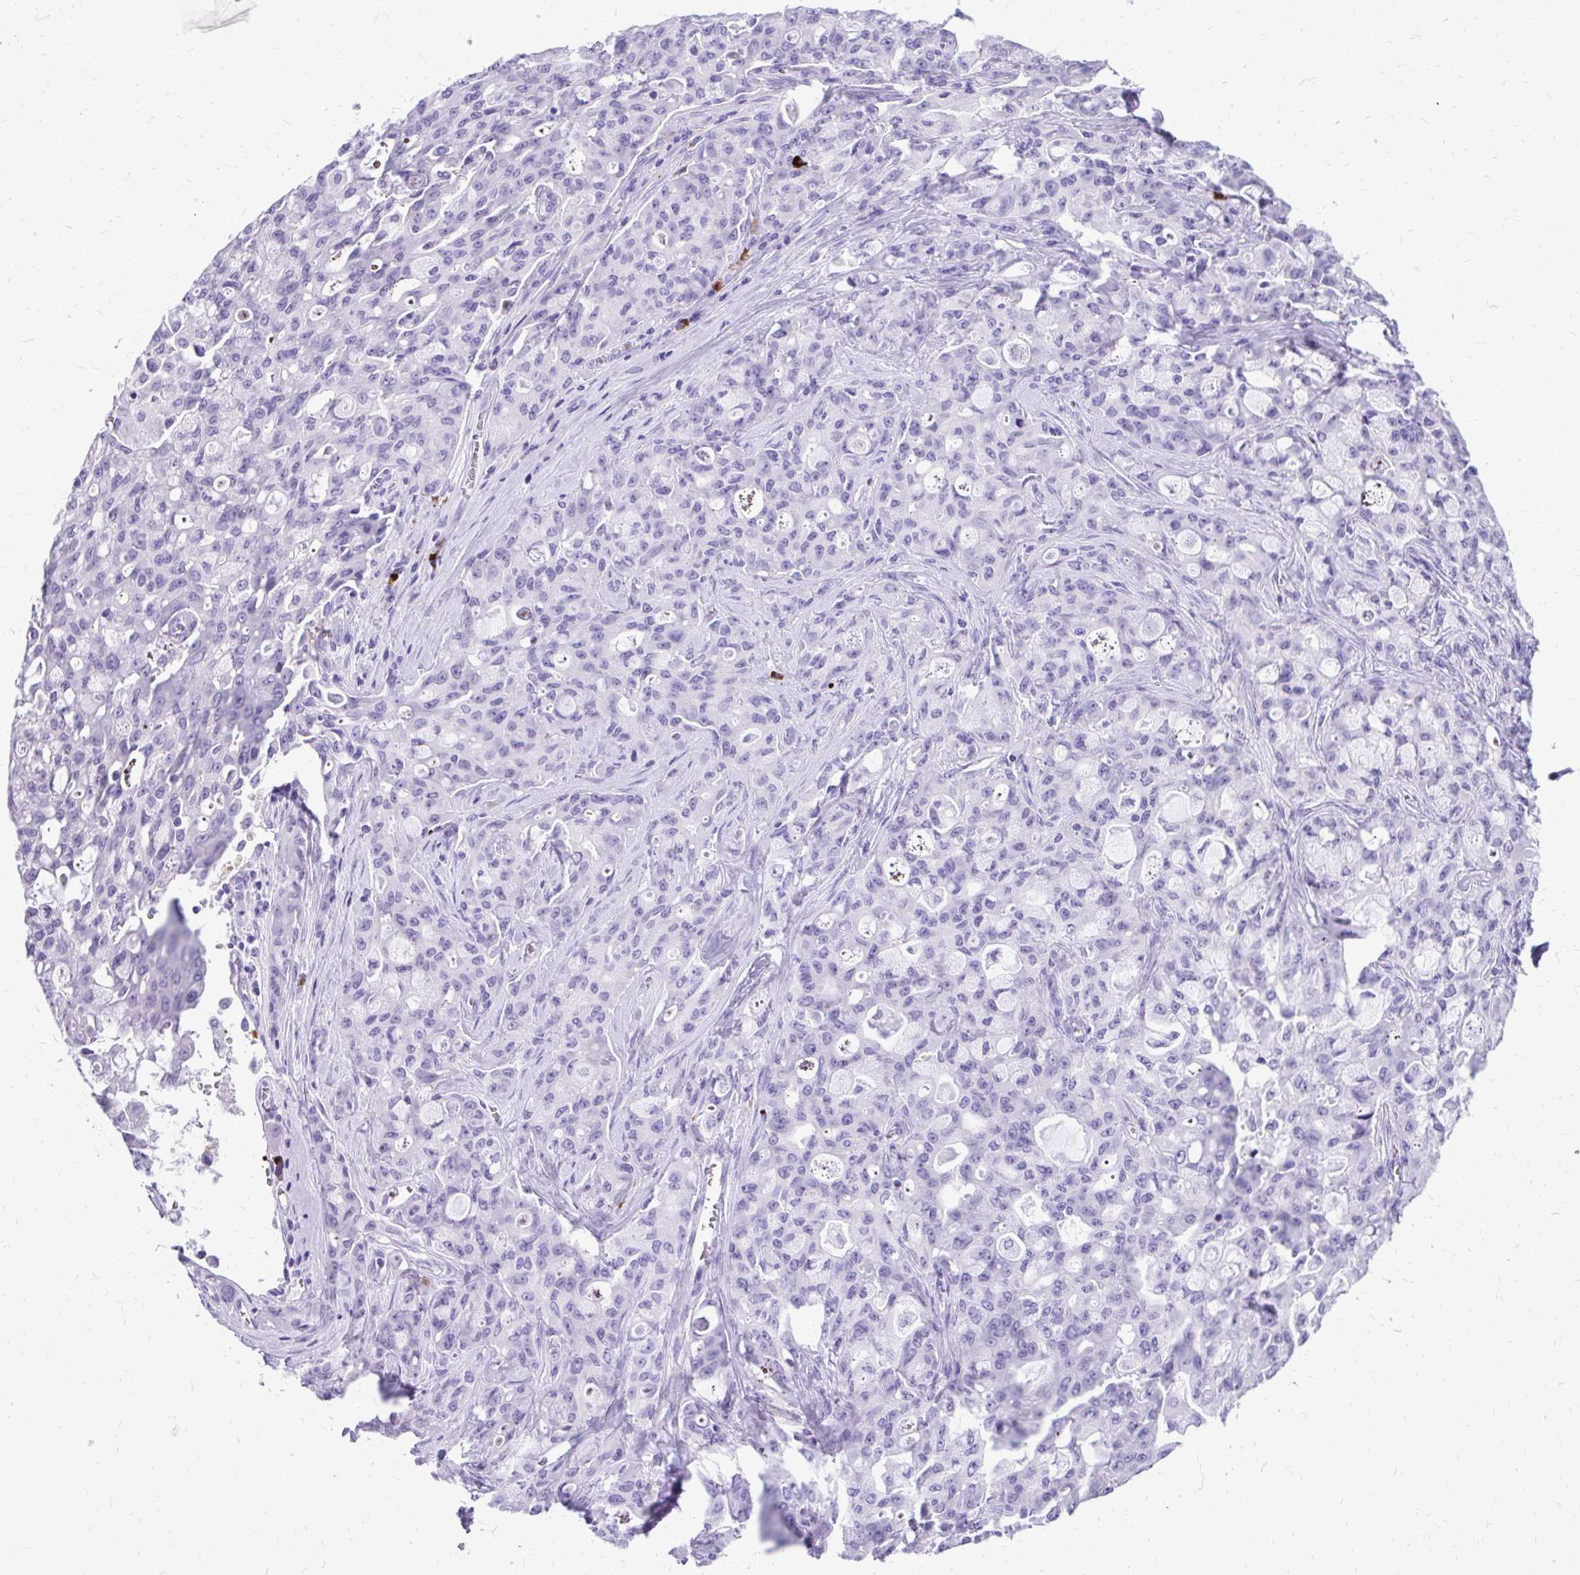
{"staining": {"intensity": "negative", "quantity": "none", "location": "none"}, "tissue": "lung cancer", "cell_type": "Tumor cells", "image_type": "cancer", "snomed": [{"axis": "morphology", "description": "Adenocarcinoma, NOS"}, {"axis": "topography", "description": "Lung"}], "caption": "Tumor cells are negative for protein expression in human lung cancer (adenocarcinoma). (Stains: DAB (3,3'-diaminobenzidine) IHC with hematoxylin counter stain, Microscopy: brightfield microscopy at high magnification).", "gene": "SATL1", "patient": {"sex": "female", "age": 44}}